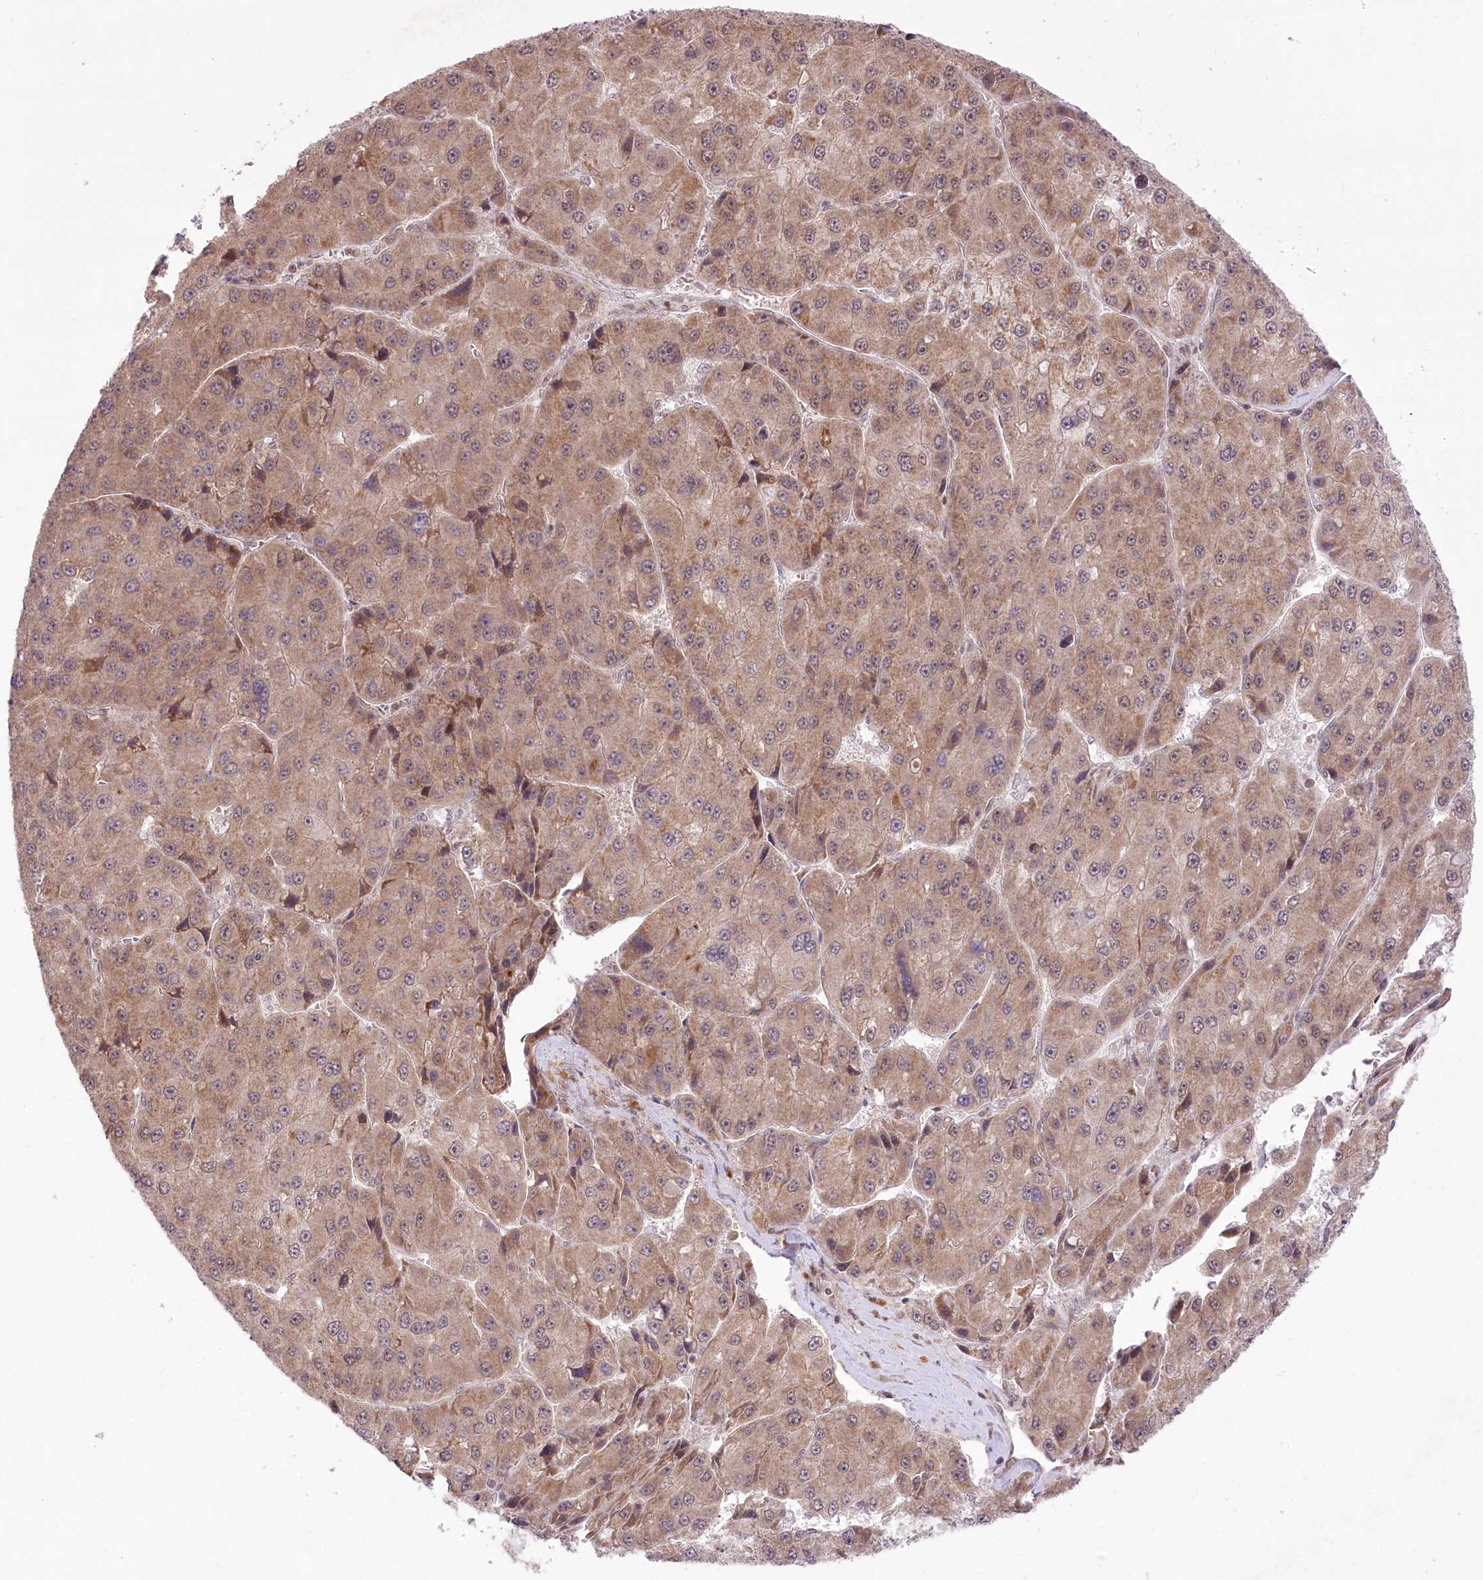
{"staining": {"intensity": "moderate", "quantity": "25%-75%", "location": "cytoplasmic/membranous"}, "tissue": "liver cancer", "cell_type": "Tumor cells", "image_type": "cancer", "snomed": [{"axis": "morphology", "description": "Carcinoma, Hepatocellular, NOS"}, {"axis": "topography", "description": "Liver"}], "caption": "A medium amount of moderate cytoplasmic/membranous staining is seen in approximately 25%-75% of tumor cells in liver cancer (hepatocellular carcinoma) tissue.", "gene": "ZMAT2", "patient": {"sex": "female", "age": 73}}